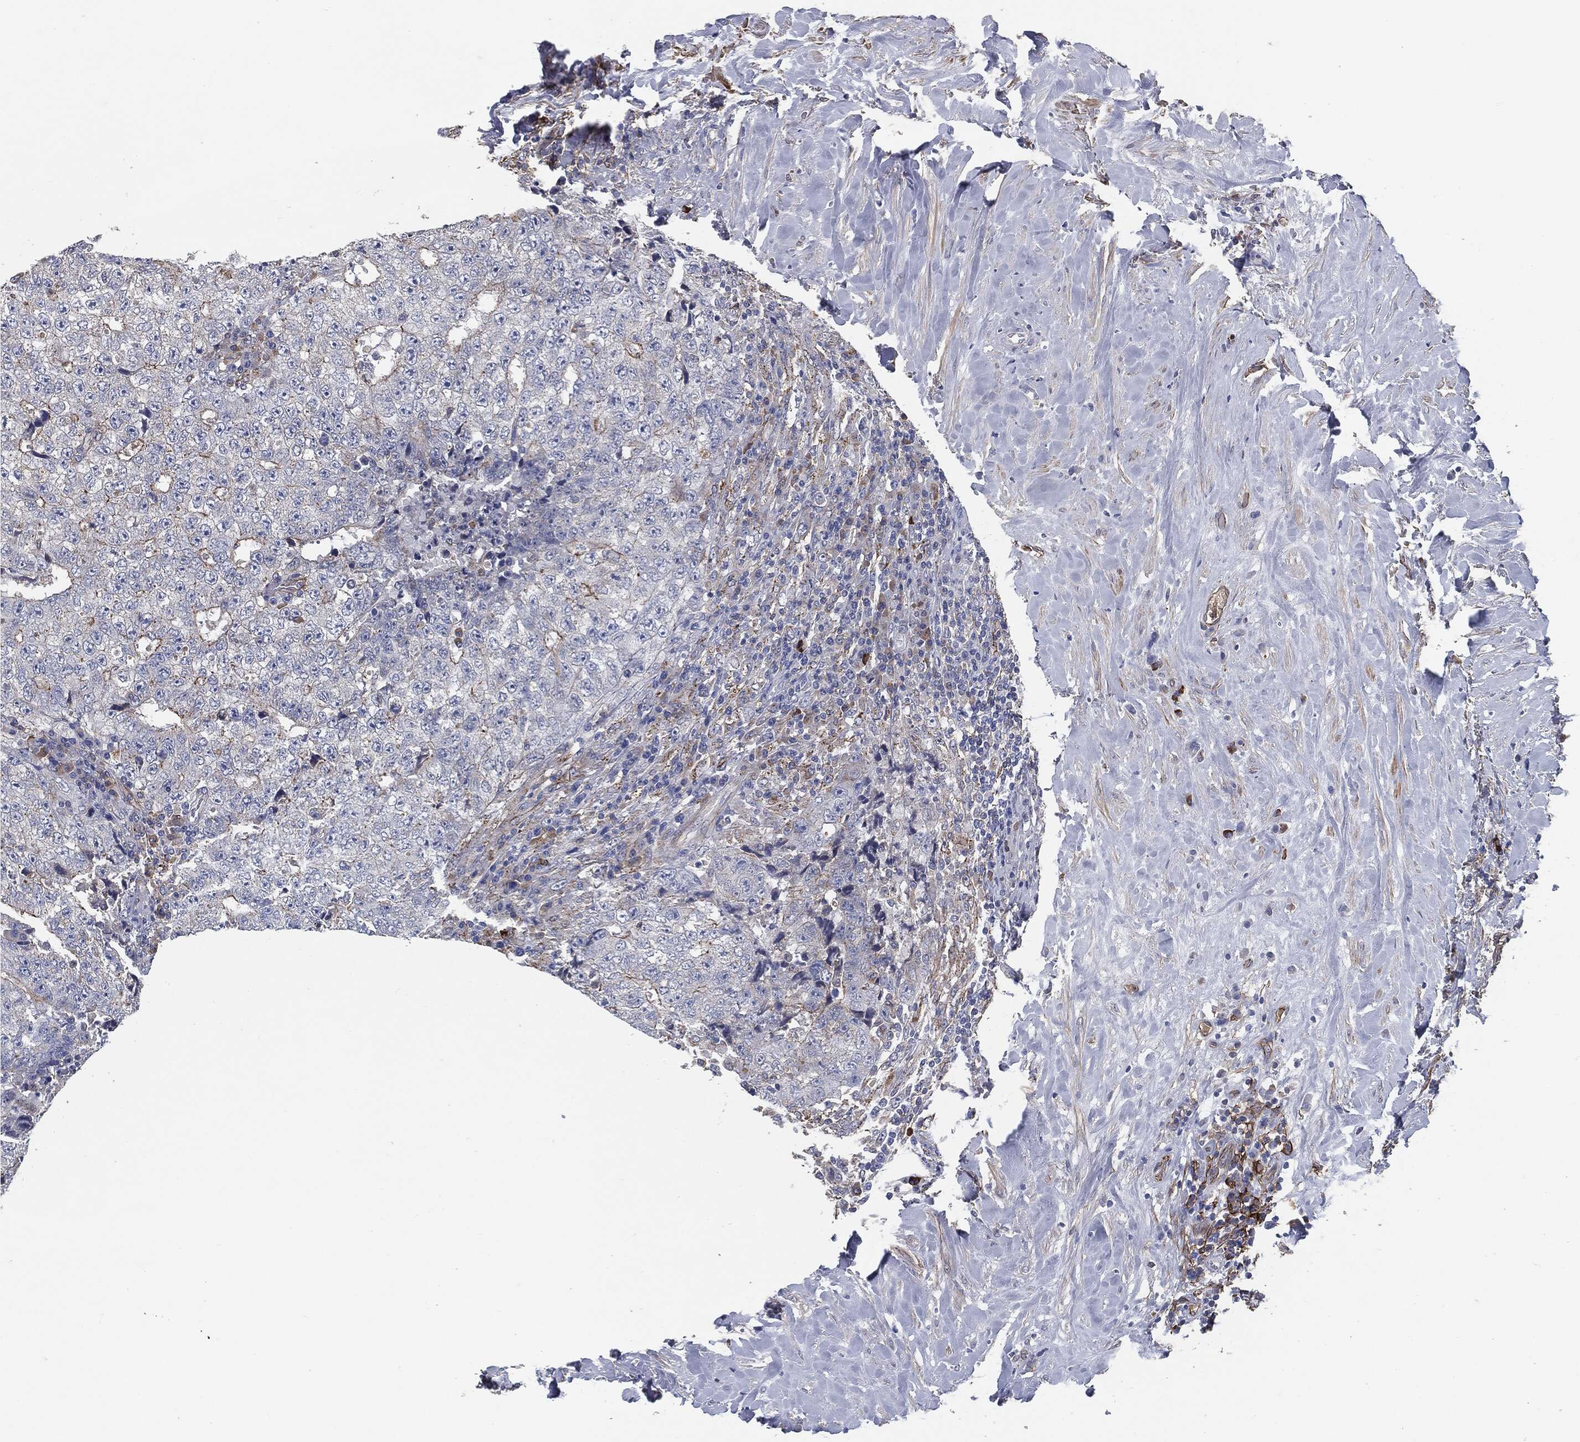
{"staining": {"intensity": "moderate", "quantity": "<25%", "location": "cytoplasmic/membranous"}, "tissue": "testis cancer", "cell_type": "Tumor cells", "image_type": "cancer", "snomed": [{"axis": "morphology", "description": "Necrosis, NOS"}, {"axis": "morphology", "description": "Carcinoma, Embryonal, NOS"}, {"axis": "topography", "description": "Testis"}], "caption": "Tumor cells demonstrate low levels of moderate cytoplasmic/membranous positivity in about <25% of cells in human embryonal carcinoma (testis).", "gene": "SVIL", "patient": {"sex": "male", "age": 19}}